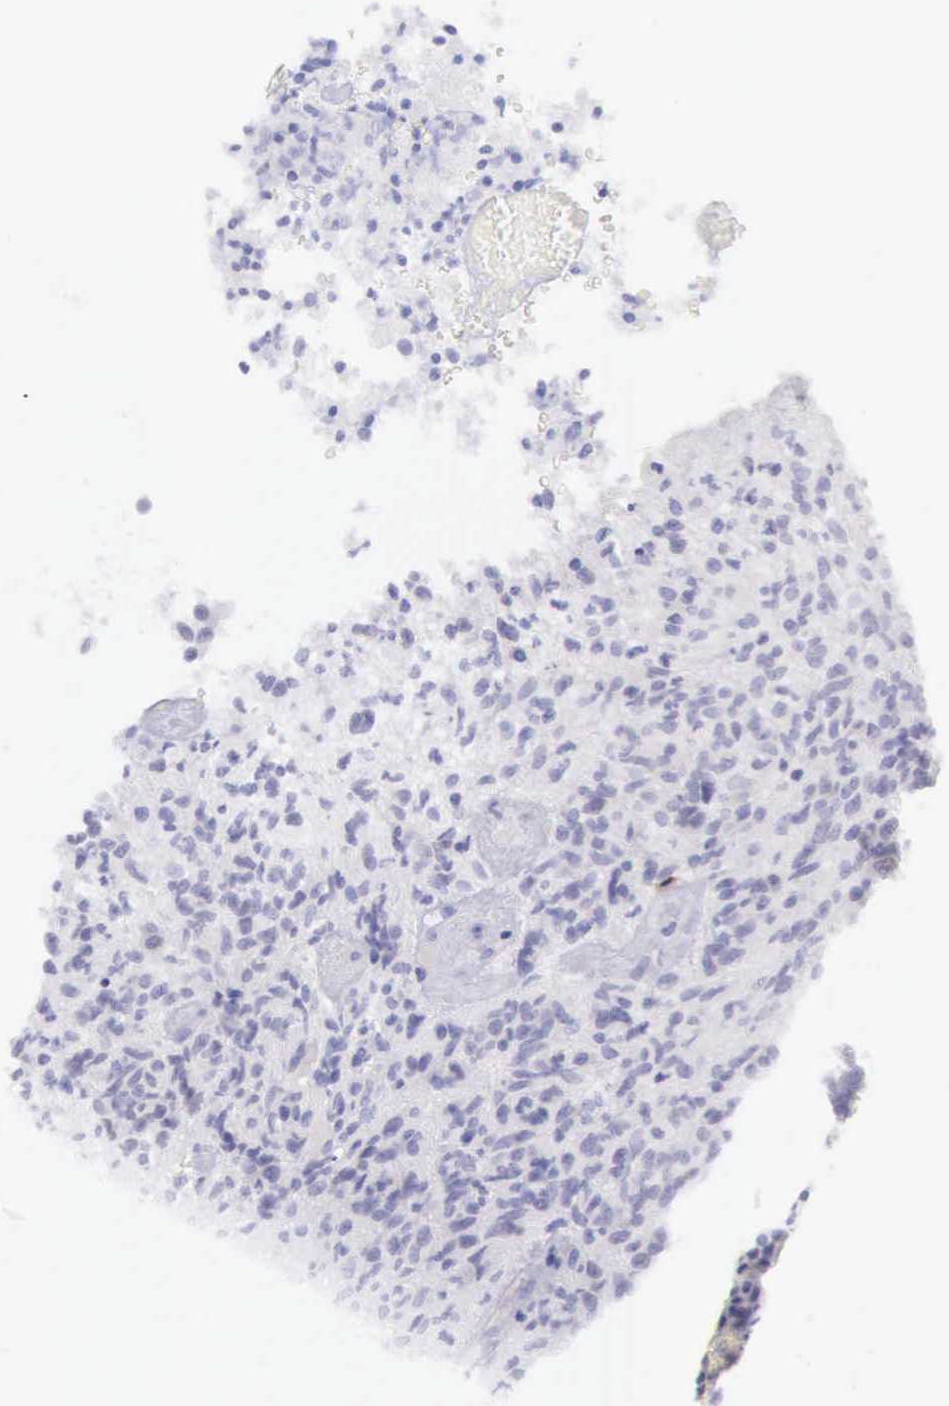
{"staining": {"intensity": "negative", "quantity": "none", "location": "none"}, "tissue": "glioma", "cell_type": "Tumor cells", "image_type": "cancer", "snomed": [{"axis": "morphology", "description": "Glioma, malignant, High grade"}, {"axis": "topography", "description": "Brain"}], "caption": "This is a micrograph of immunohistochemistry staining of malignant high-grade glioma, which shows no staining in tumor cells. The staining is performed using DAB (3,3'-diaminobenzidine) brown chromogen with nuclei counter-stained in using hematoxylin.", "gene": "ARFGAP3", "patient": {"sex": "male", "age": 56}}